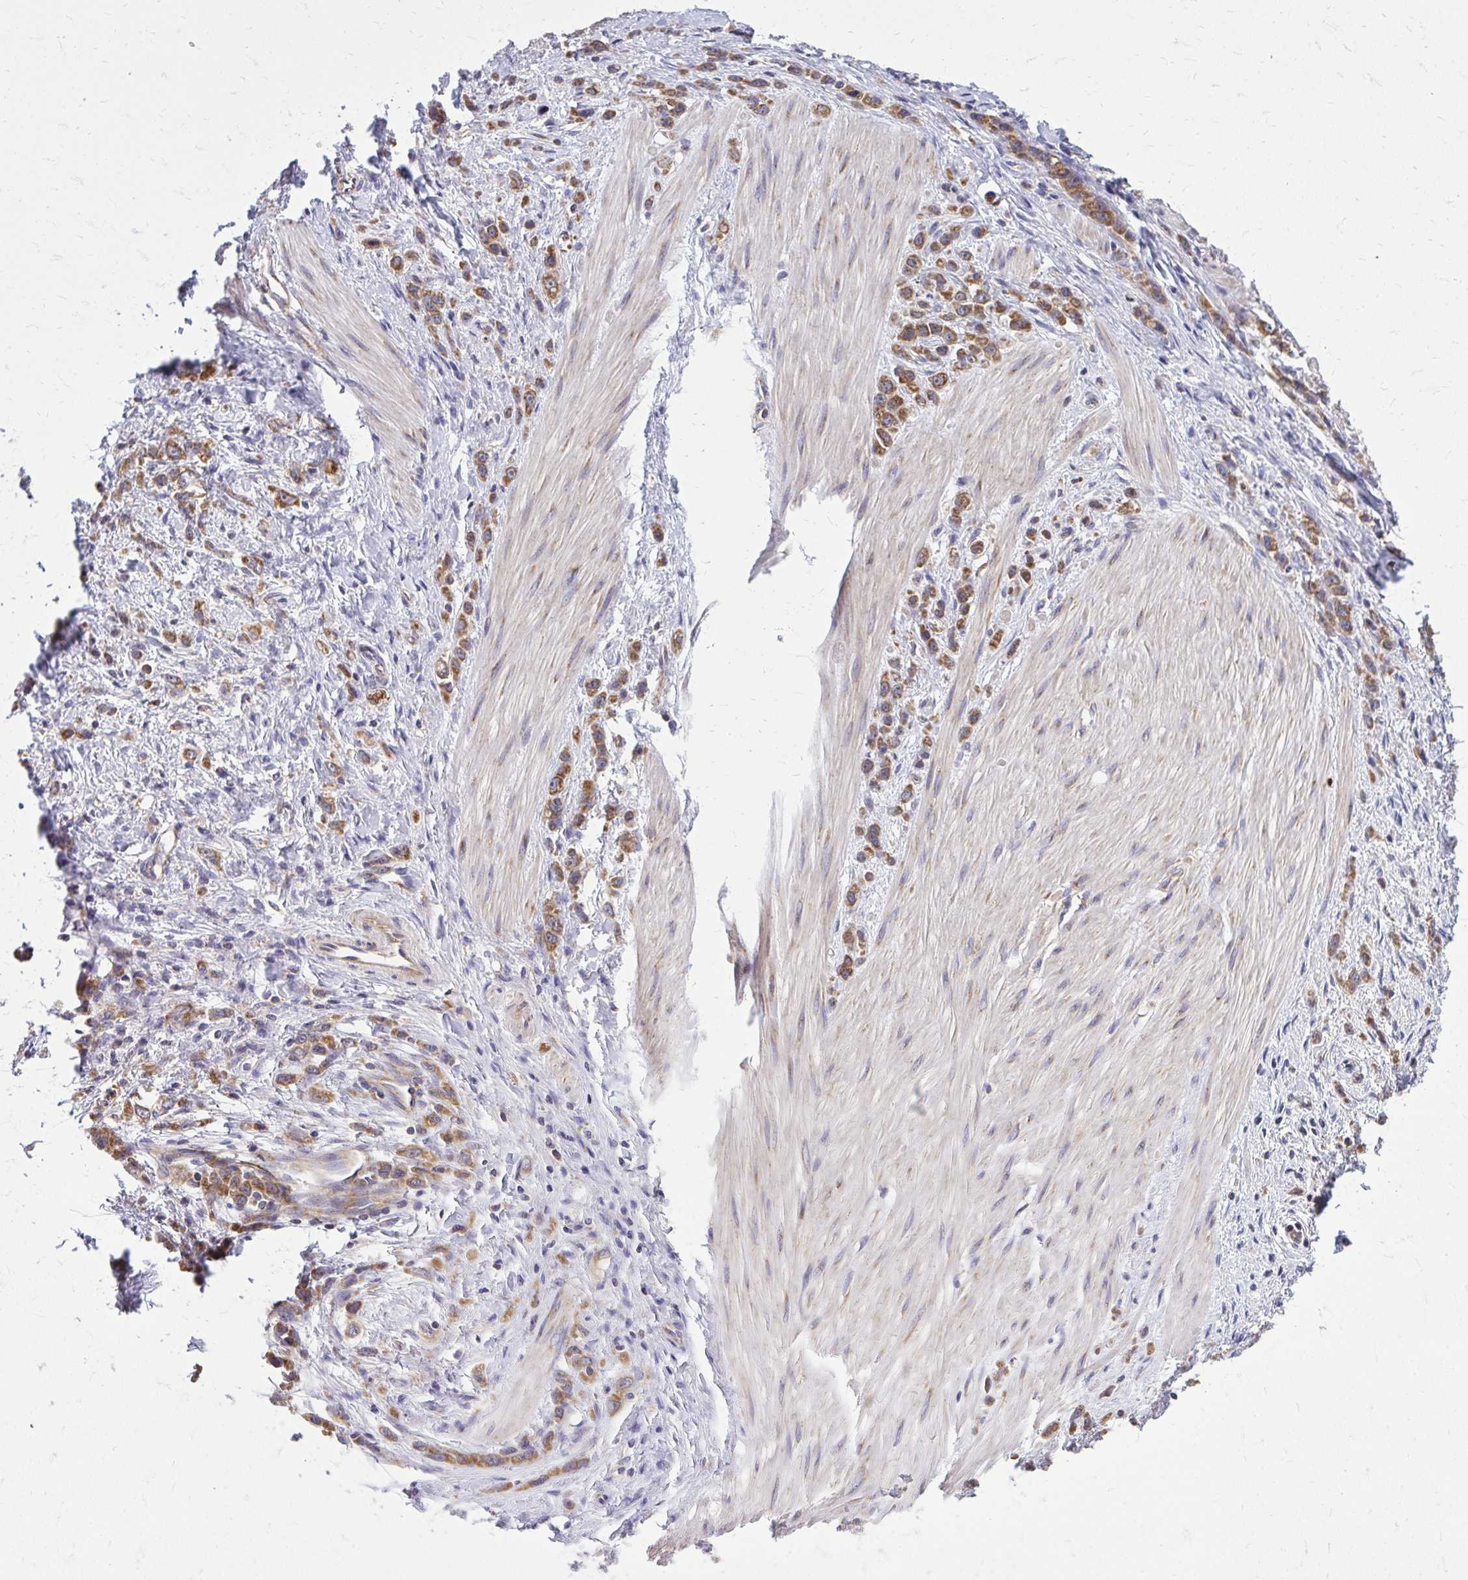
{"staining": {"intensity": "moderate", "quantity": ">75%", "location": "cytoplasmic/membranous"}, "tissue": "stomach cancer", "cell_type": "Tumor cells", "image_type": "cancer", "snomed": [{"axis": "morphology", "description": "Adenocarcinoma, NOS"}, {"axis": "topography", "description": "Stomach"}], "caption": "Adenocarcinoma (stomach) was stained to show a protein in brown. There is medium levels of moderate cytoplasmic/membranous staining in approximately >75% of tumor cells.", "gene": "PDK4", "patient": {"sex": "male", "age": 47}}